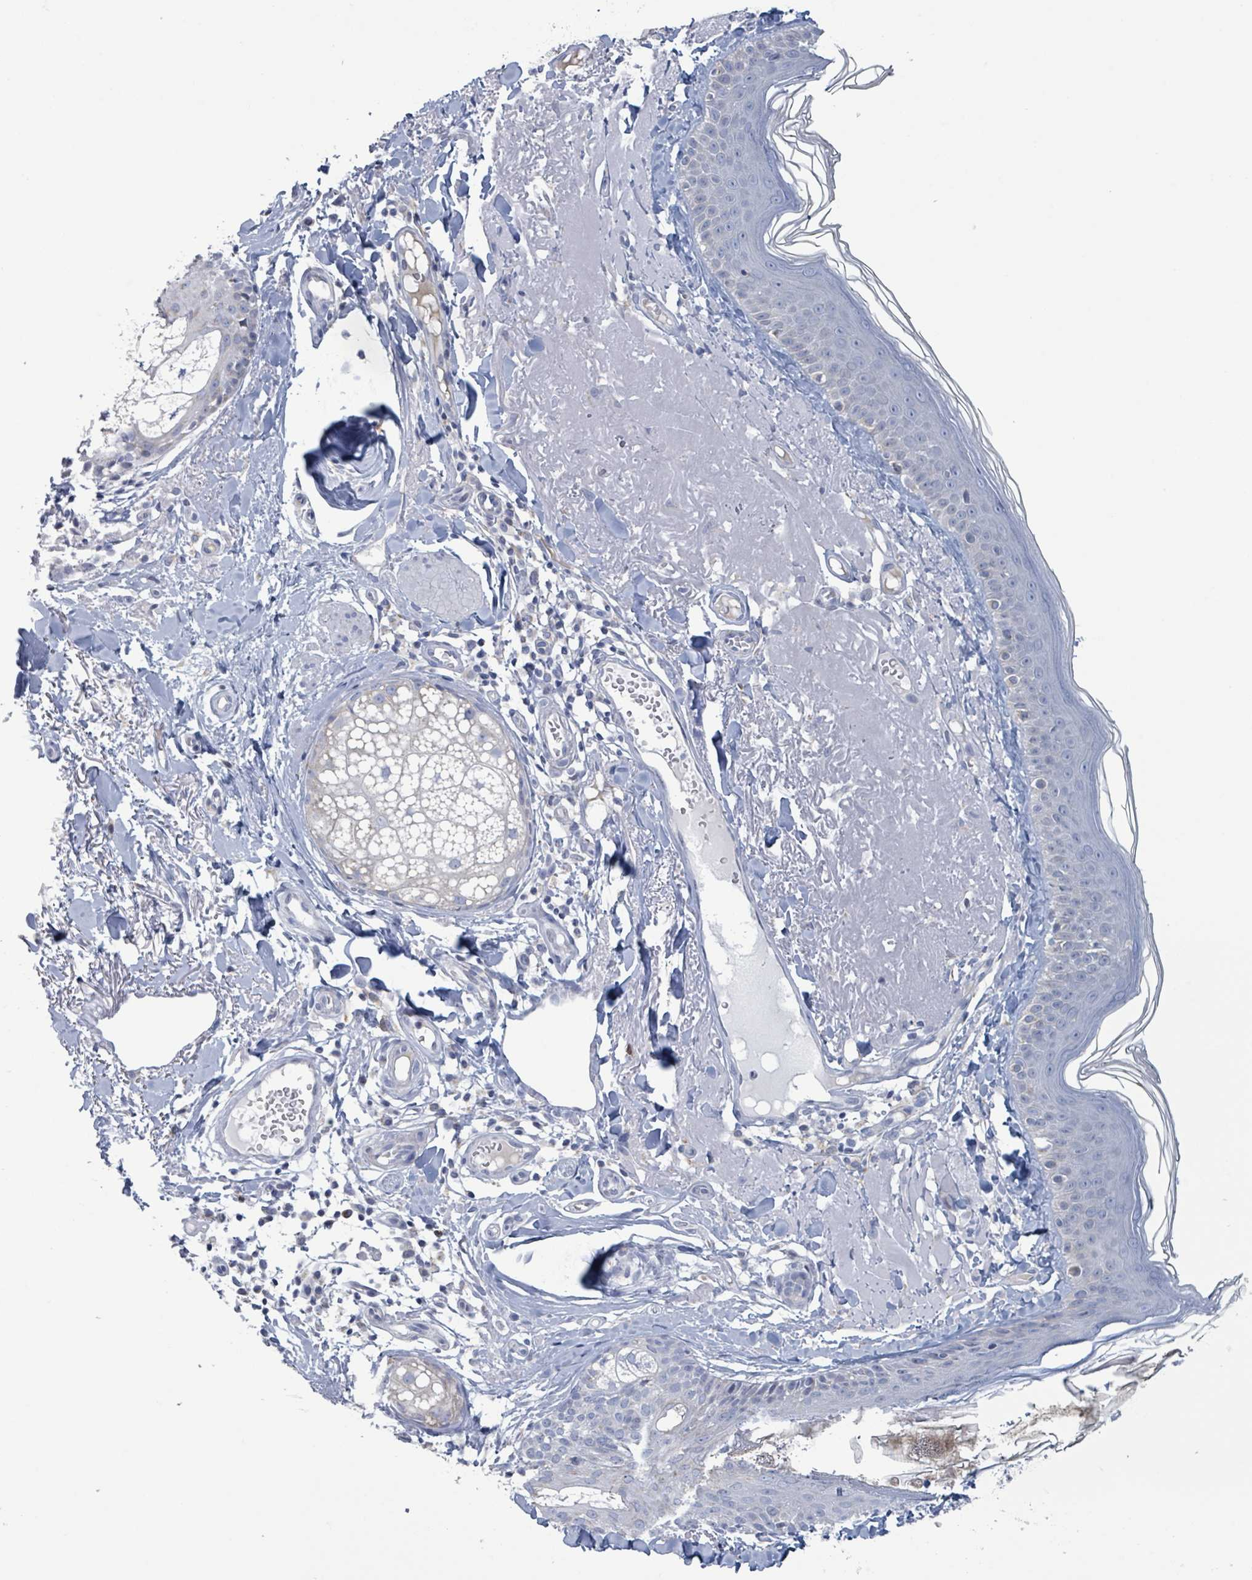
{"staining": {"intensity": "negative", "quantity": "none", "location": "none"}, "tissue": "skin", "cell_type": "Fibroblasts", "image_type": "normal", "snomed": [{"axis": "morphology", "description": "Normal tissue, NOS"}, {"axis": "morphology", "description": "Malignant melanoma, NOS"}, {"axis": "topography", "description": "Skin"}], "caption": "Fibroblasts show no significant positivity in benign skin.", "gene": "AKR1C4", "patient": {"sex": "male", "age": 80}}